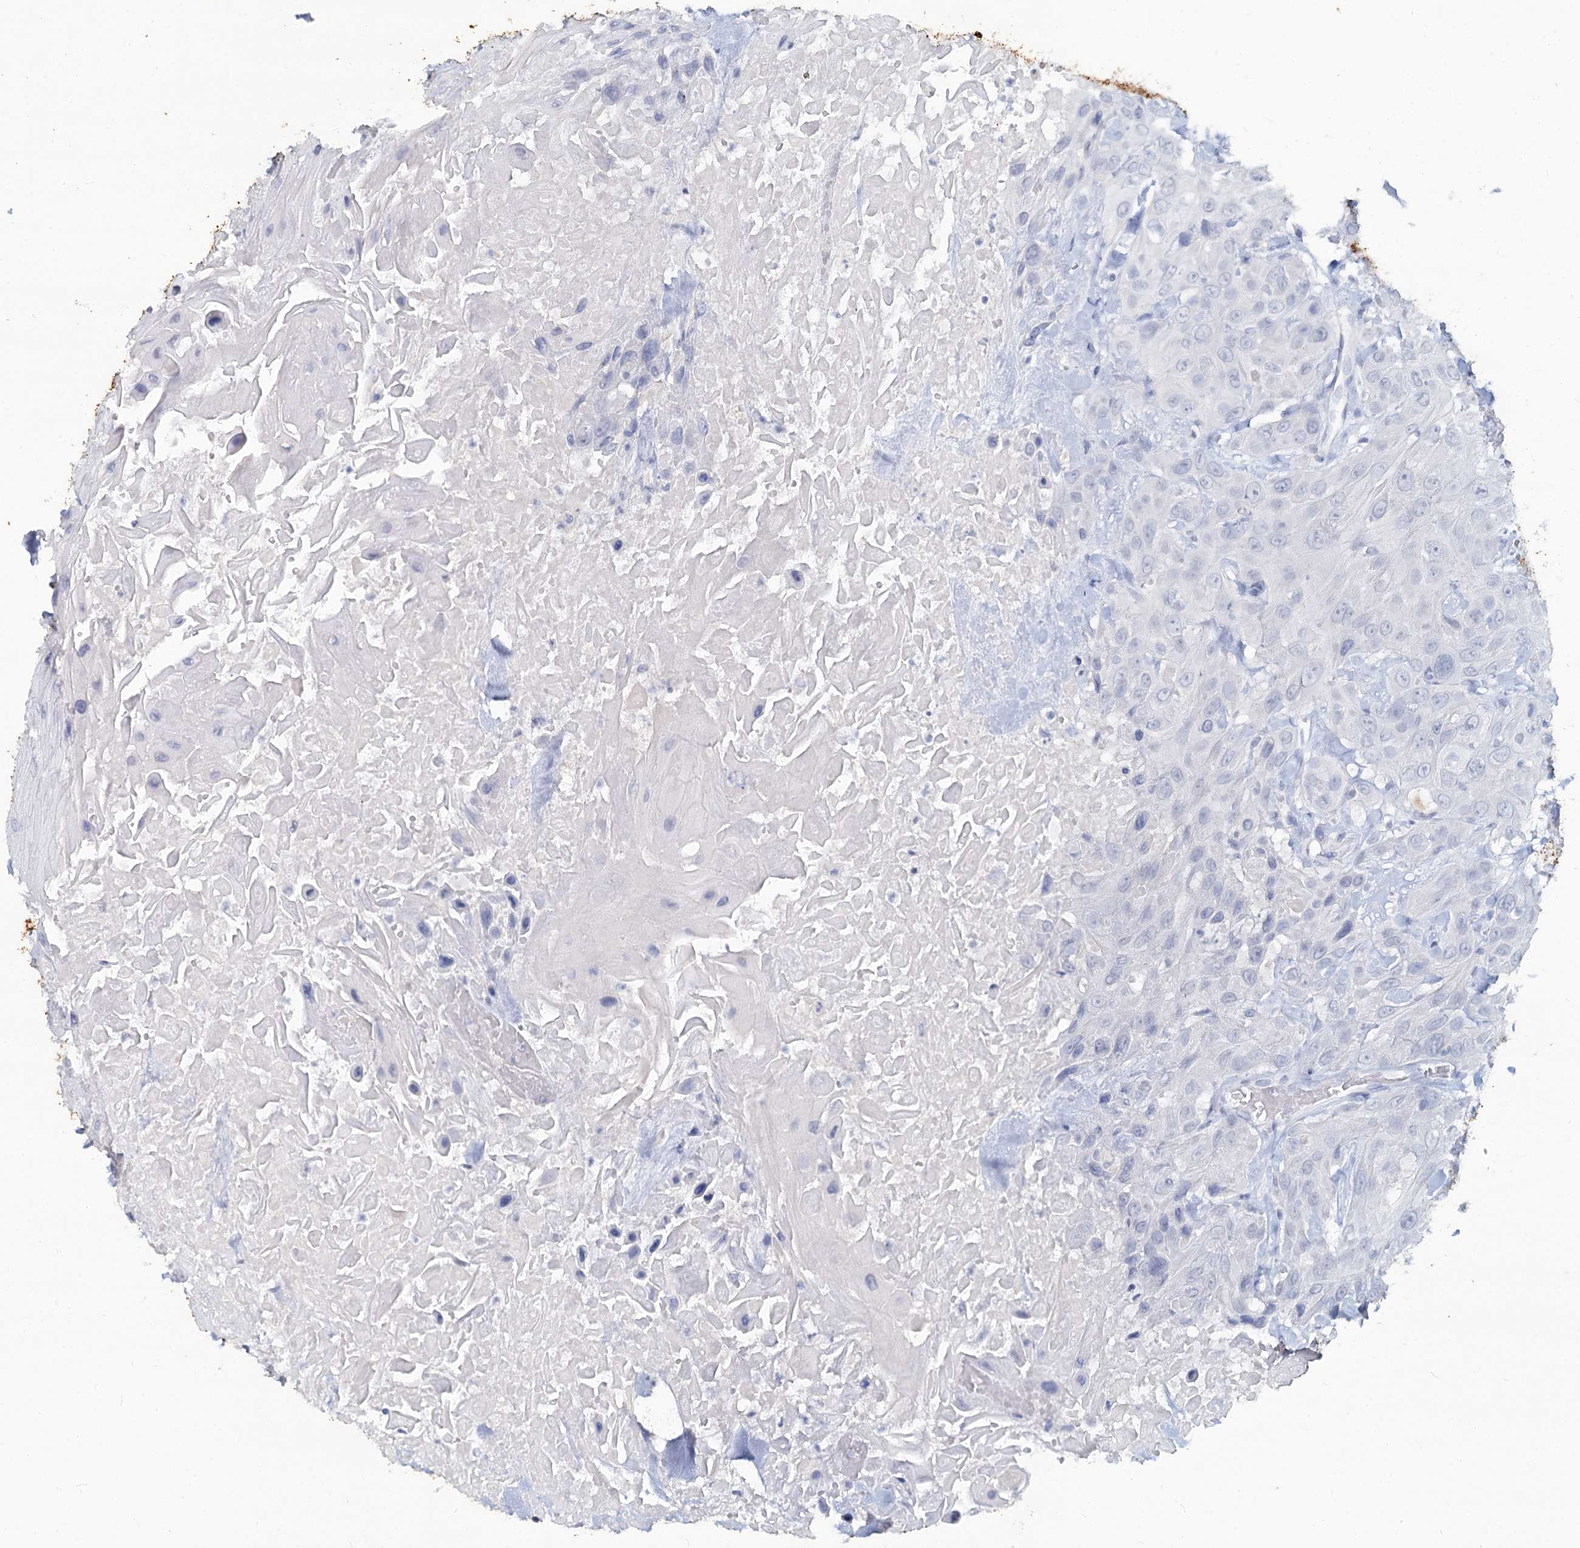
{"staining": {"intensity": "negative", "quantity": "none", "location": "none"}, "tissue": "head and neck cancer", "cell_type": "Tumor cells", "image_type": "cancer", "snomed": [{"axis": "morphology", "description": "Squamous cell carcinoma, NOS"}, {"axis": "topography", "description": "Head-Neck"}], "caption": "The histopathology image displays no significant expression in tumor cells of head and neck squamous cell carcinoma.", "gene": "CHGA", "patient": {"sex": "male", "age": 81}}